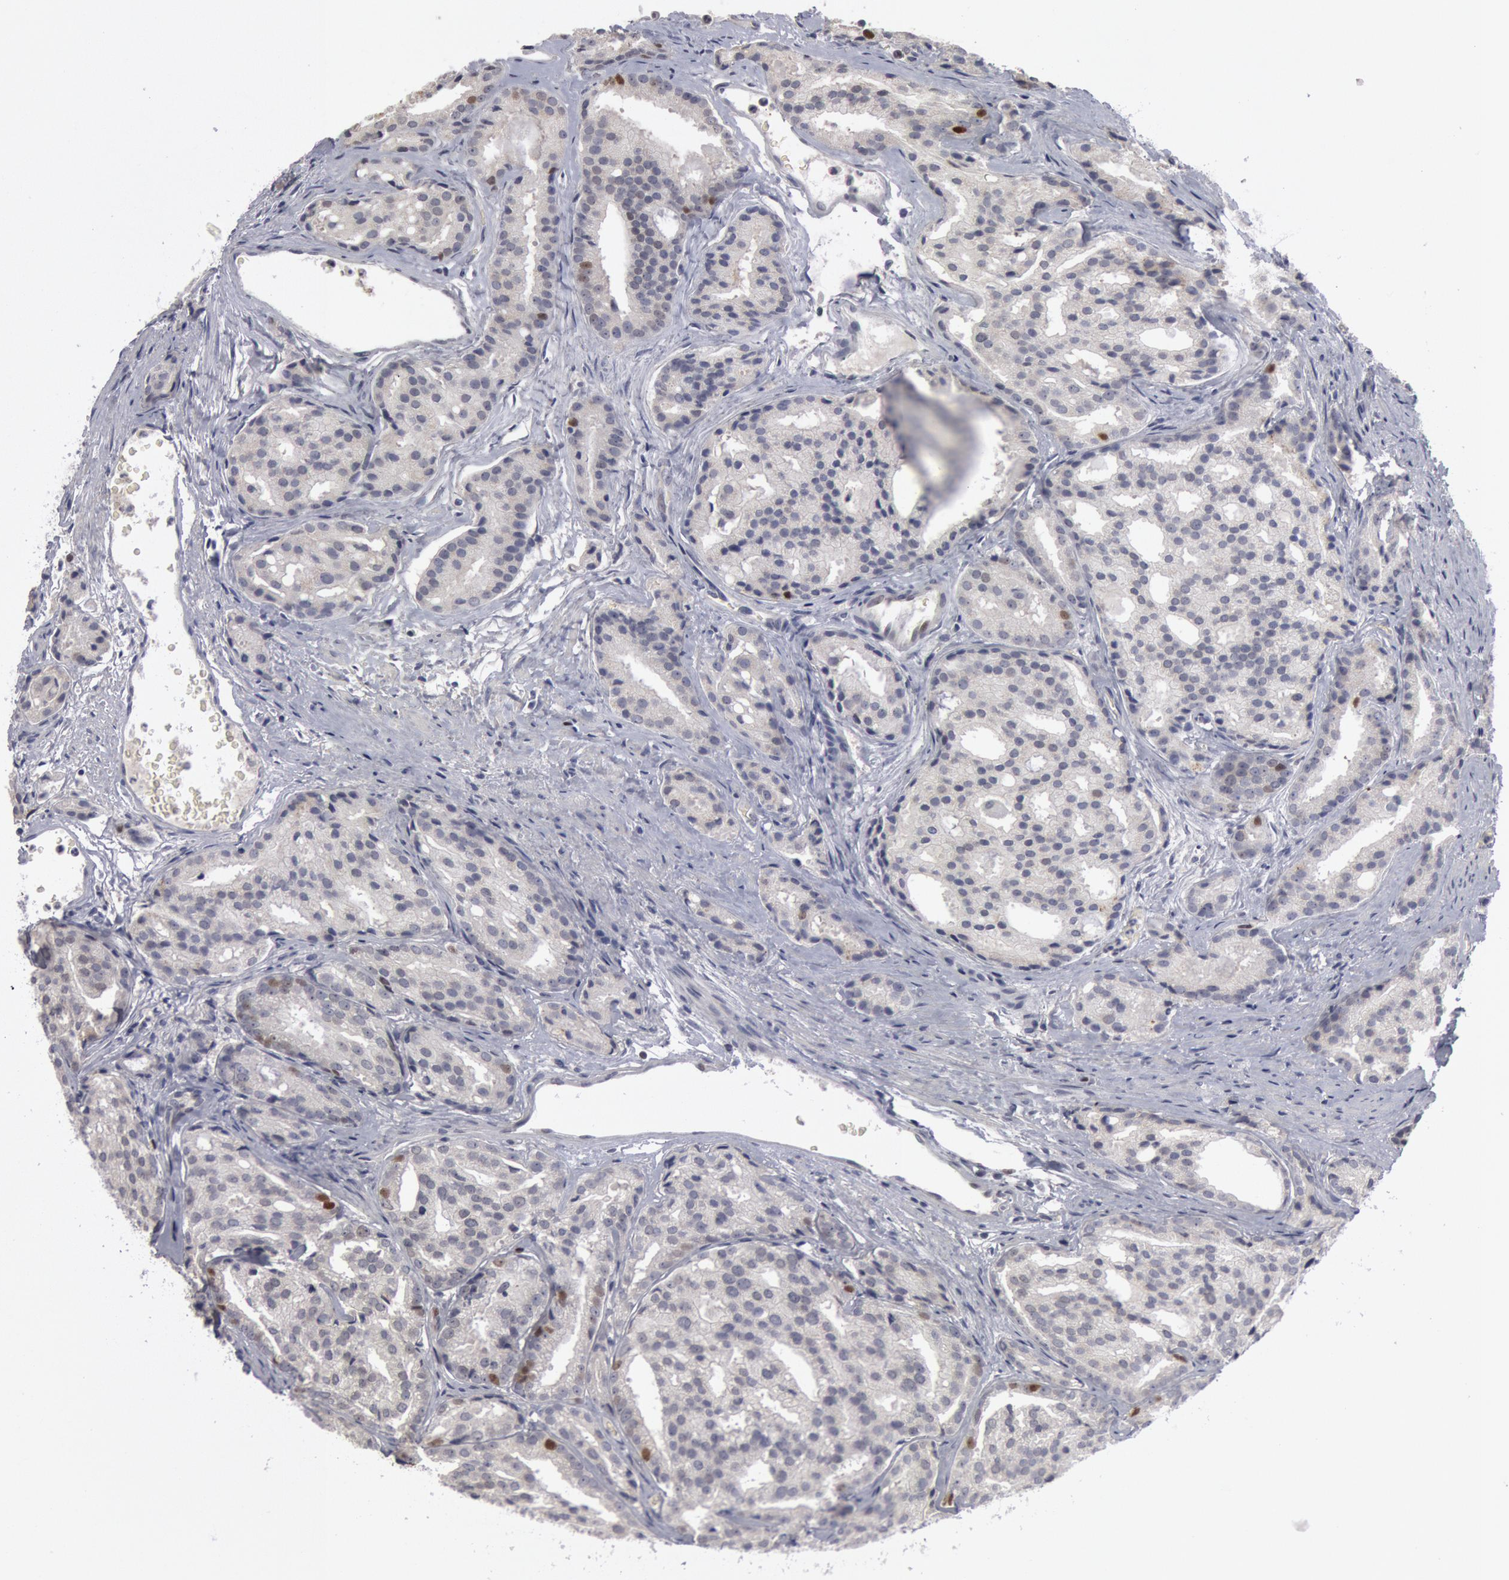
{"staining": {"intensity": "moderate", "quantity": "<25%", "location": "nuclear"}, "tissue": "prostate cancer", "cell_type": "Tumor cells", "image_type": "cancer", "snomed": [{"axis": "morphology", "description": "Adenocarcinoma, High grade"}, {"axis": "topography", "description": "Prostate"}], "caption": "Protein positivity by immunohistochemistry (IHC) reveals moderate nuclear expression in approximately <25% of tumor cells in prostate cancer (adenocarcinoma (high-grade)).", "gene": "WDHD1", "patient": {"sex": "male", "age": 64}}